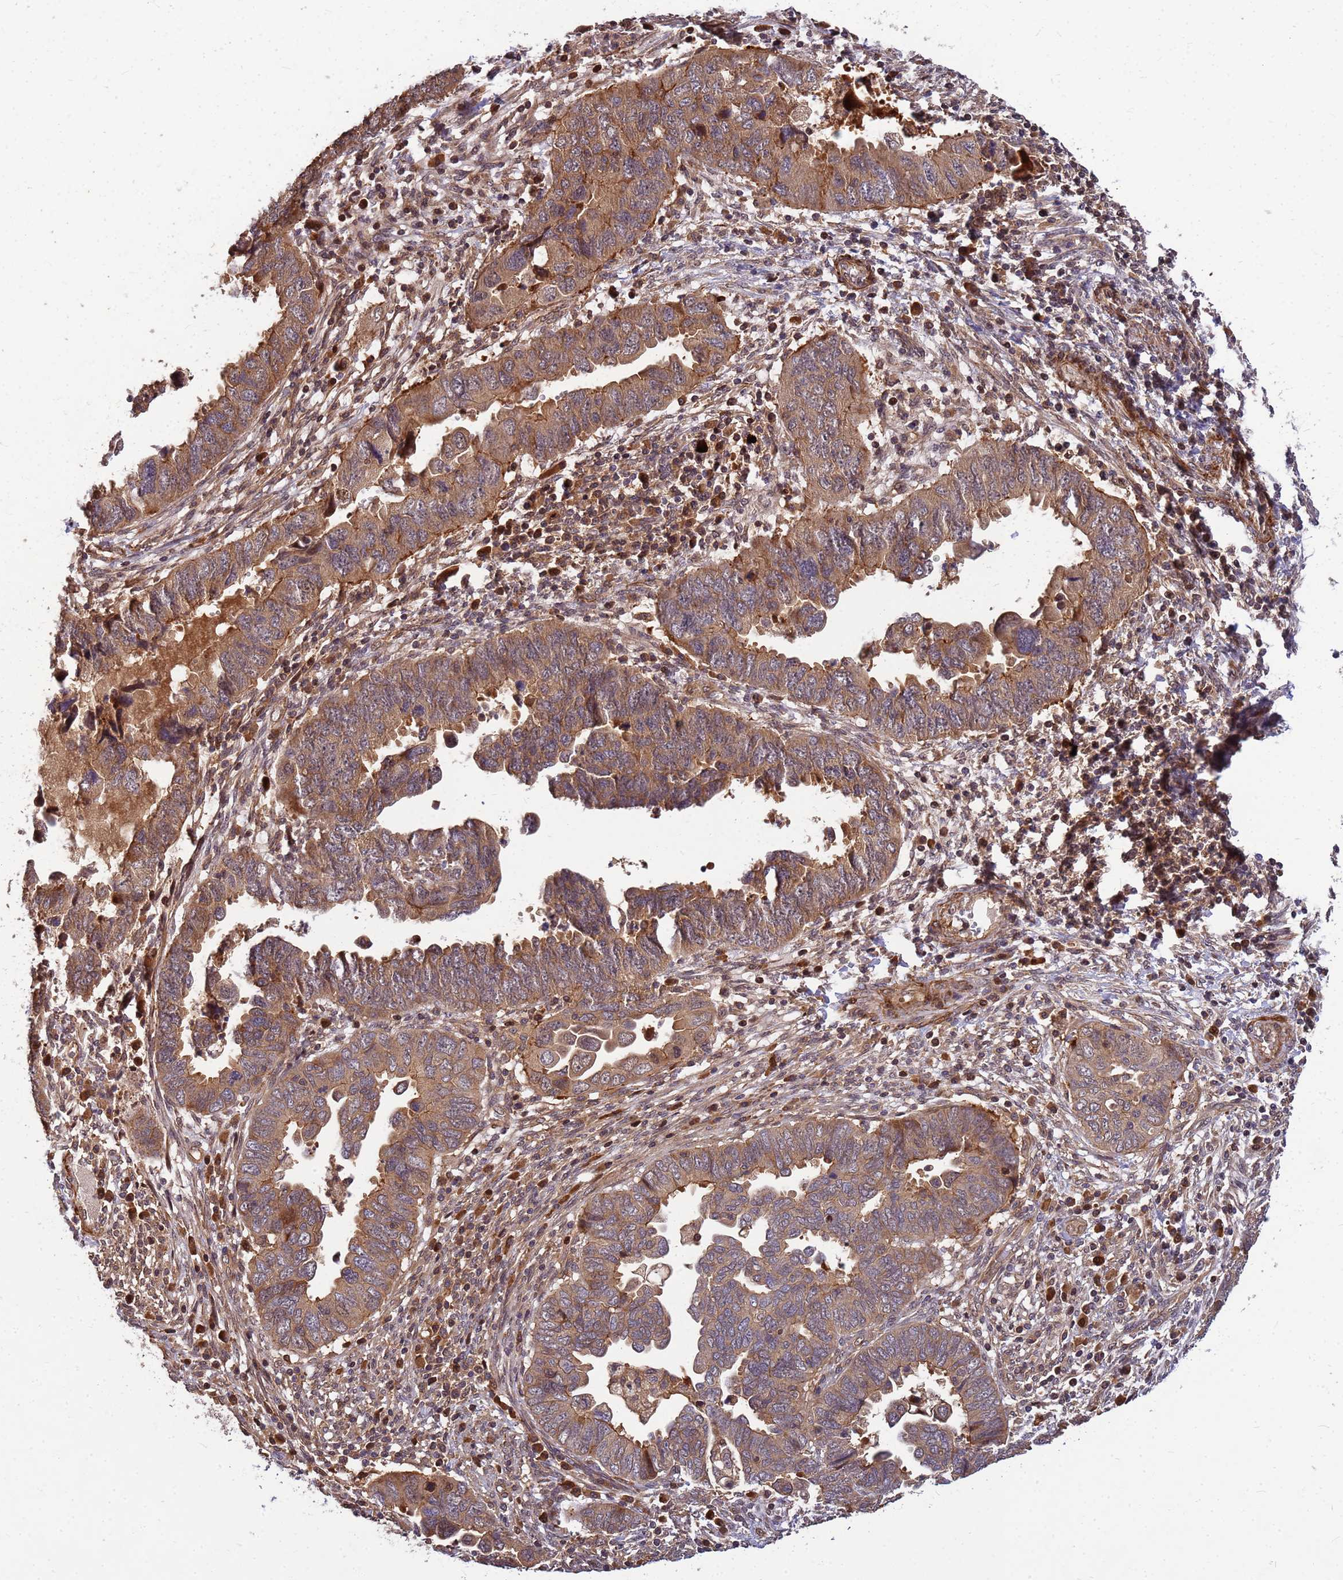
{"staining": {"intensity": "moderate", "quantity": ">75%", "location": "cytoplasmic/membranous"}, "tissue": "endometrial cancer", "cell_type": "Tumor cells", "image_type": "cancer", "snomed": [{"axis": "morphology", "description": "Adenocarcinoma, NOS"}, {"axis": "topography", "description": "Endometrium"}], "caption": "Brown immunohistochemical staining in endometrial cancer (adenocarcinoma) shows moderate cytoplasmic/membranous staining in approximately >75% of tumor cells.", "gene": "DUS4L", "patient": {"sex": "female", "age": 79}}